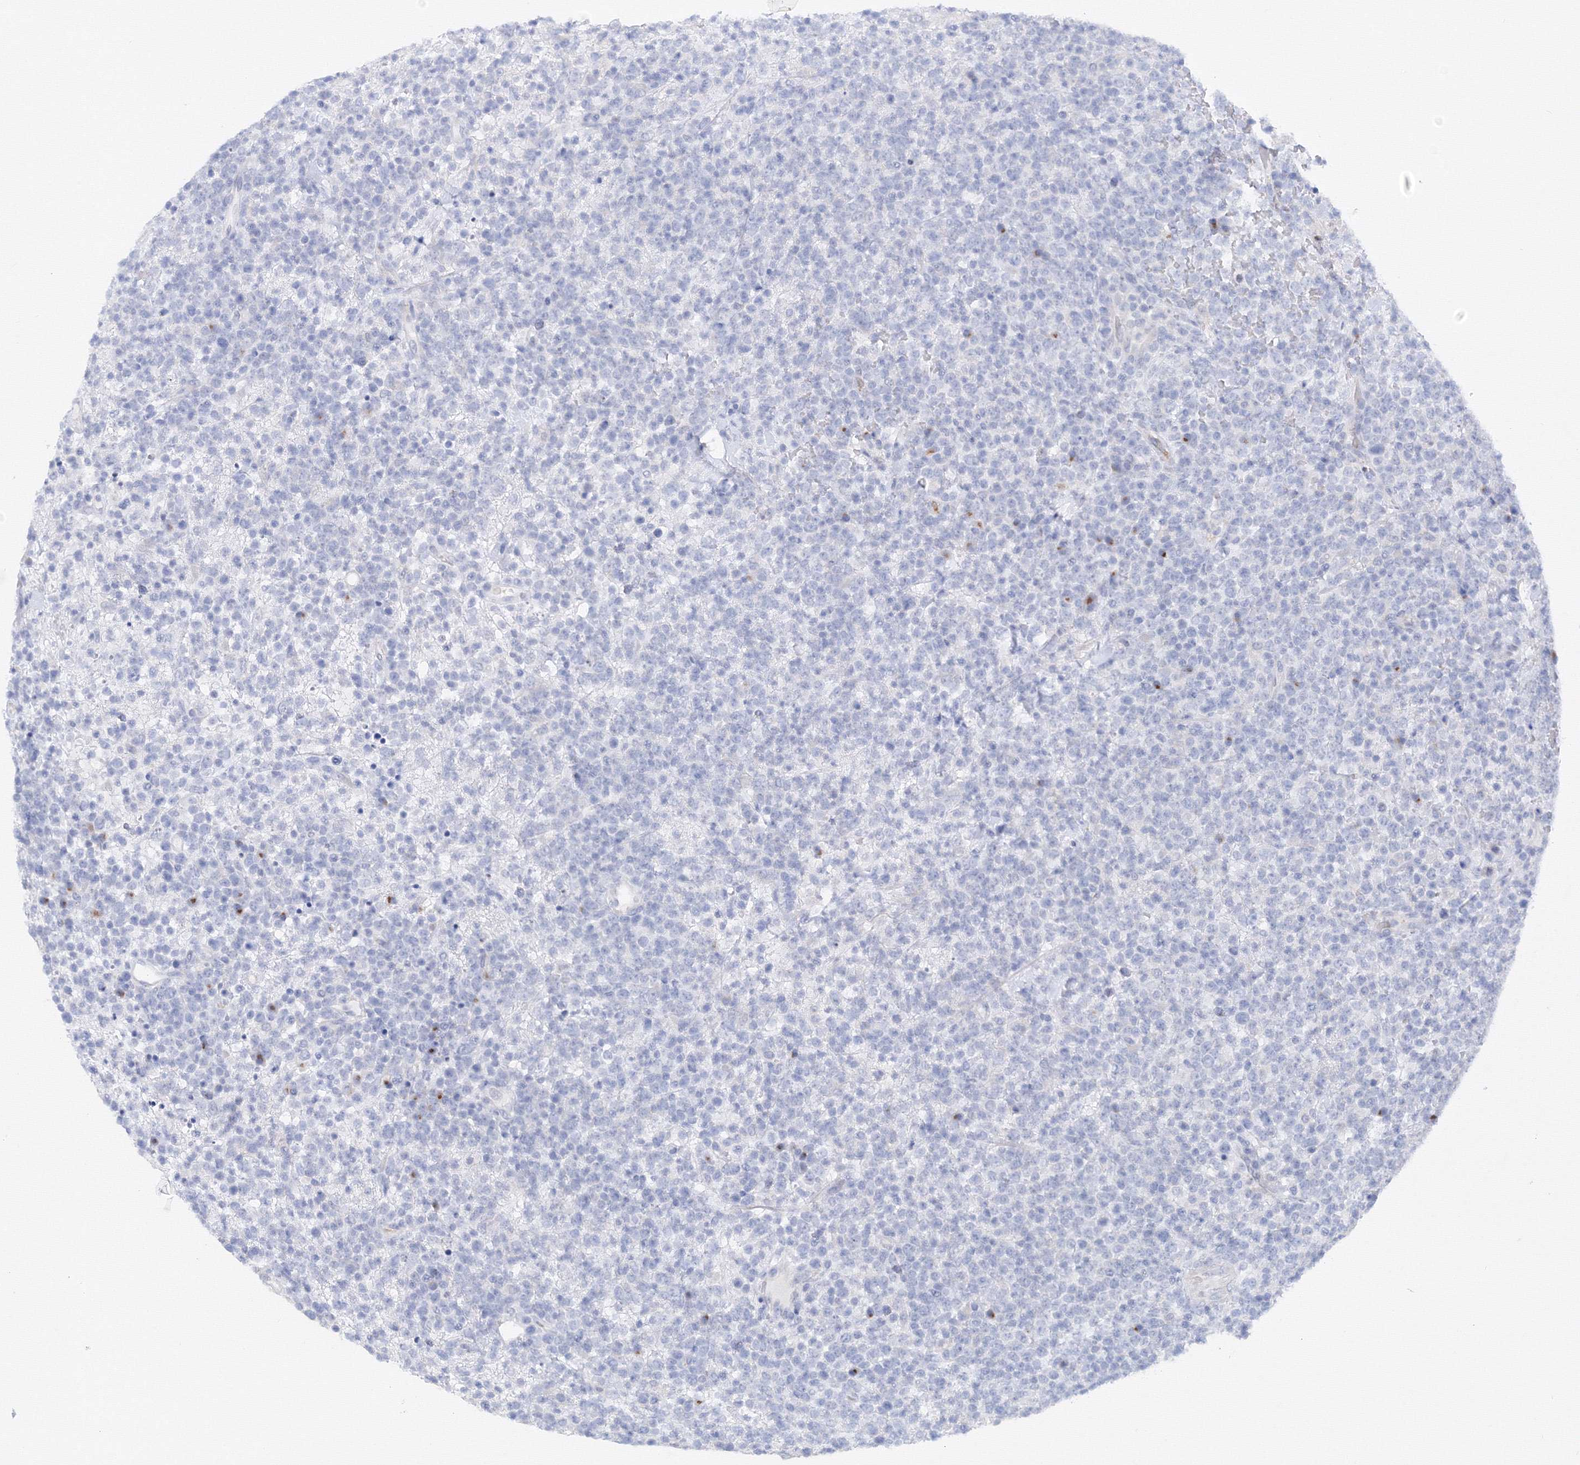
{"staining": {"intensity": "negative", "quantity": "none", "location": "none"}, "tissue": "lymphoma", "cell_type": "Tumor cells", "image_type": "cancer", "snomed": [{"axis": "morphology", "description": "Malignant lymphoma, non-Hodgkin's type, High grade"}, {"axis": "topography", "description": "Colon"}], "caption": "This is an immunohistochemistry (IHC) image of human malignant lymphoma, non-Hodgkin's type (high-grade). There is no positivity in tumor cells.", "gene": "TAMM41", "patient": {"sex": "female", "age": 53}}